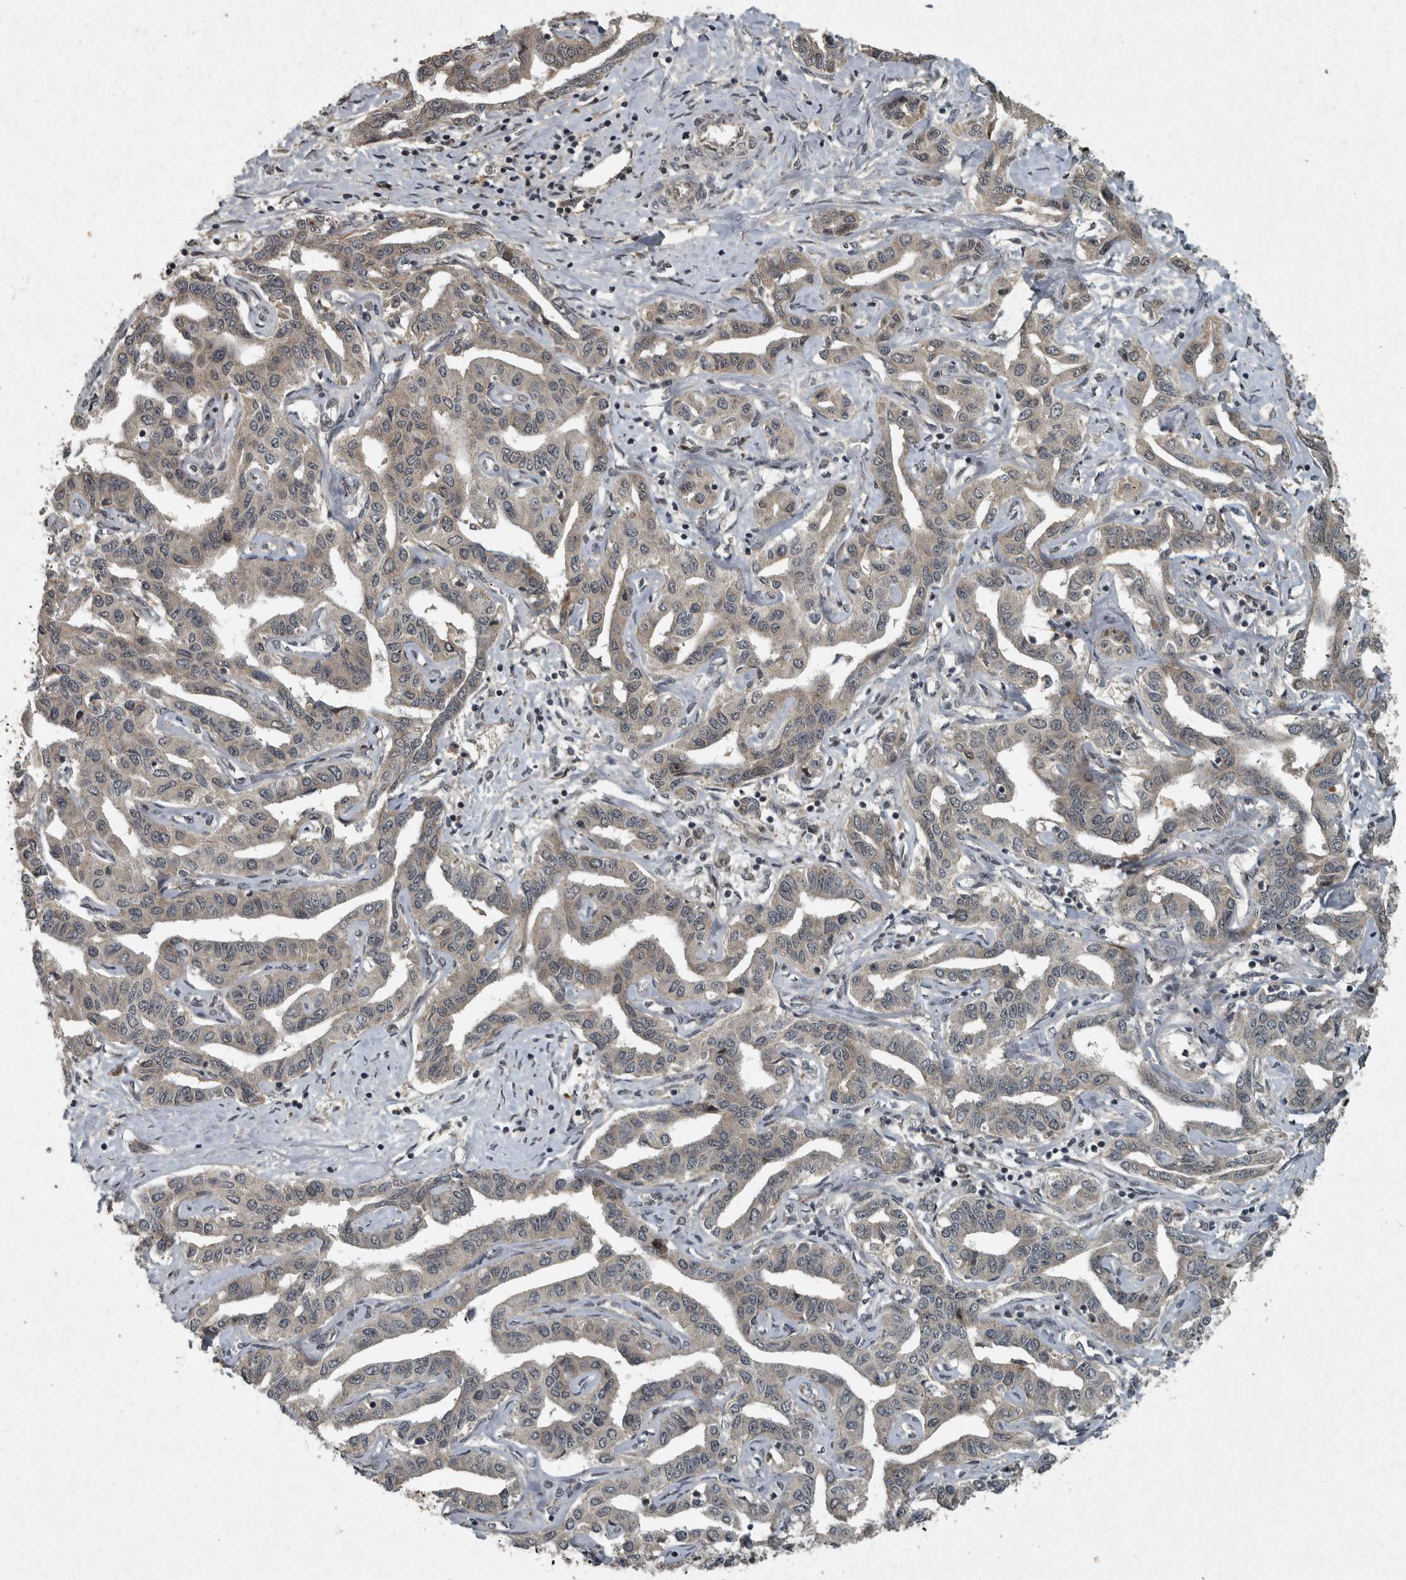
{"staining": {"intensity": "weak", "quantity": "25%-75%", "location": "cytoplasmic/membranous"}, "tissue": "liver cancer", "cell_type": "Tumor cells", "image_type": "cancer", "snomed": [{"axis": "morphology", "description": "Cholangiocarcinoma"}, {"axis": "topography", "description": "Liver"}], "caption": "Approximately 25%-75% of tumor cells in liver cholangiocarcinoma display weak cytoplasmic/membranous protein positivity as visualized by brown immunohistochemical staining.", "gene": "FOXO1", "patient": {"sex": "male", "age": 59}}